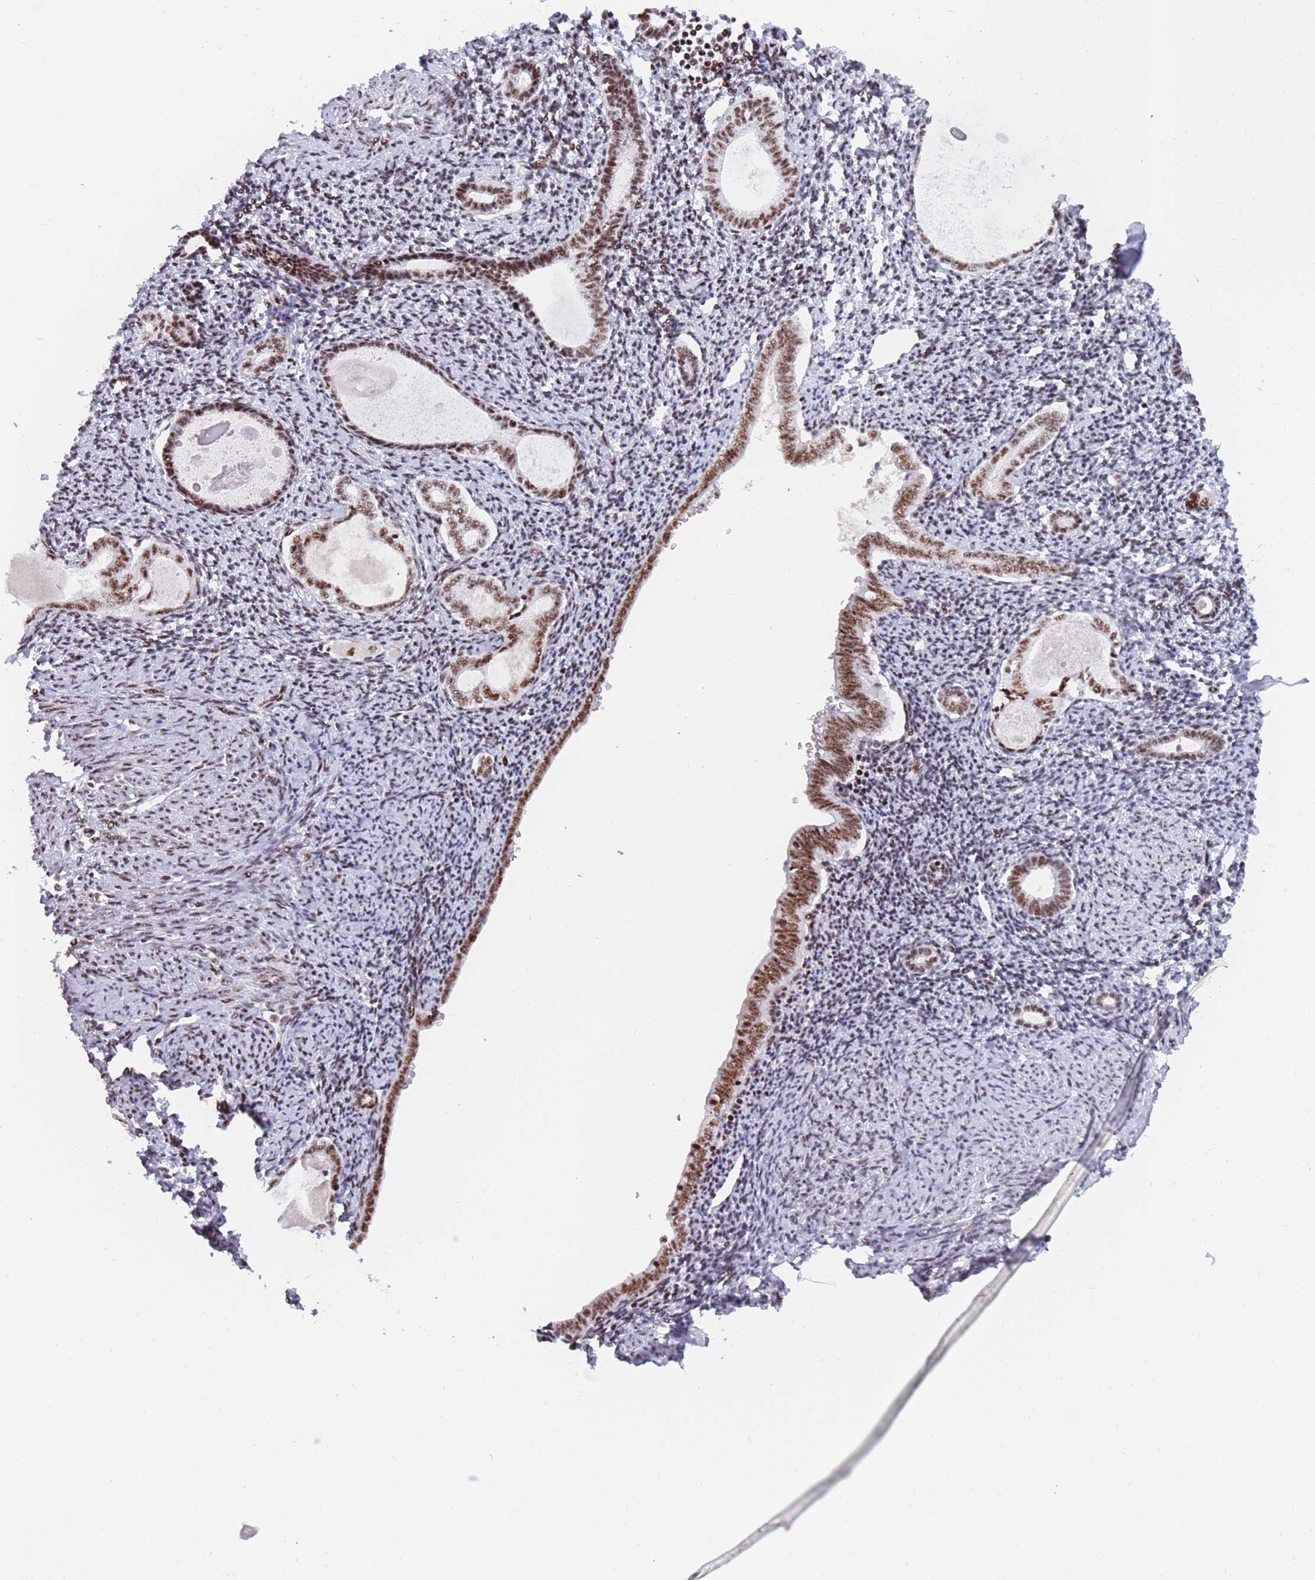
{"staining": {"intensity": "moderate", "quantity": "25%-75%", "location": "nuclear"}, "tissue": "endometrium", "cell_type": "Cells in endometrial stroma", "image_type": "normal", "snomed": [{"axis": "morphology", "description": "Normal tissue, NOS"}, {"axis": "topography", "description": "Endometrium"}], "caption": "Immunohistochemistry (IHC) photomicrograph of unremarkable endometrium: endometrium stained using immunohistochemistry displays medium levels of moderate protein expression localized specifically in the nuclear of cells in endometrial stroma, appearing as a nuclear brown color.", "gene": "TMEM35B", "patient": {"sex": "female", "age": 63}}